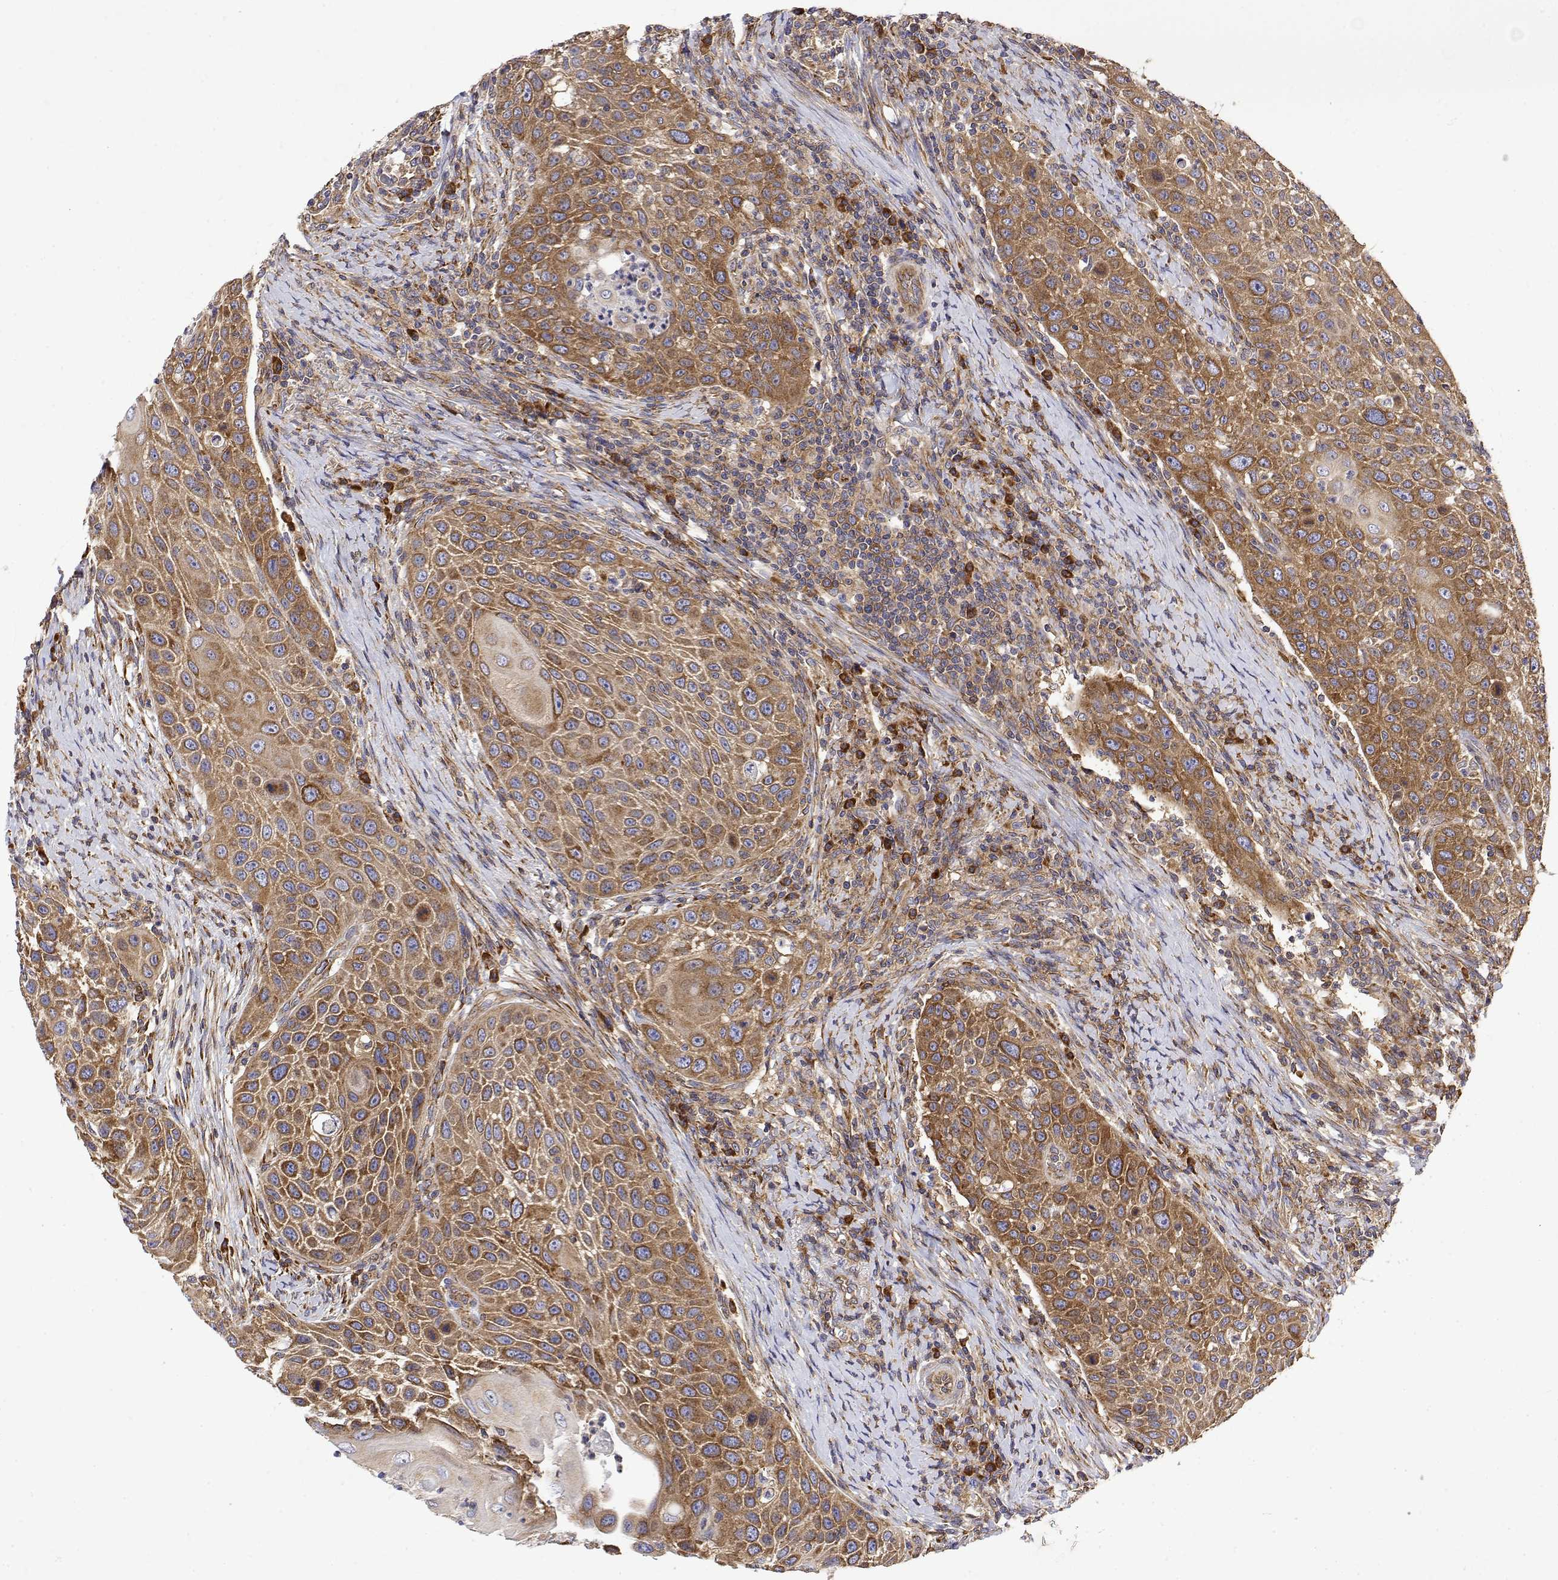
{"staining": {"intensity": "moderate", "quantity": ">75%", "location": "cytoplasmic/membranous"}, "tissue": "head and neck cancer", "cell_type": "Tumor cells", "image_type": "cancer", "snomed": [{"axis": "morphology", "description": "Squamous cell carcinoma, NOS"}, {"axis": "topography", "description": "Head-Neck"}], "caption": "Immunohistochemical staining of human head and neck cancer (squamous cell carcinoma) exhibits moderate cytoplasmic/membranous protein staining in approximately >75% of tumor cells.", "gene": "EEF1G", "patient": {"sex": "male", "age": 69}}